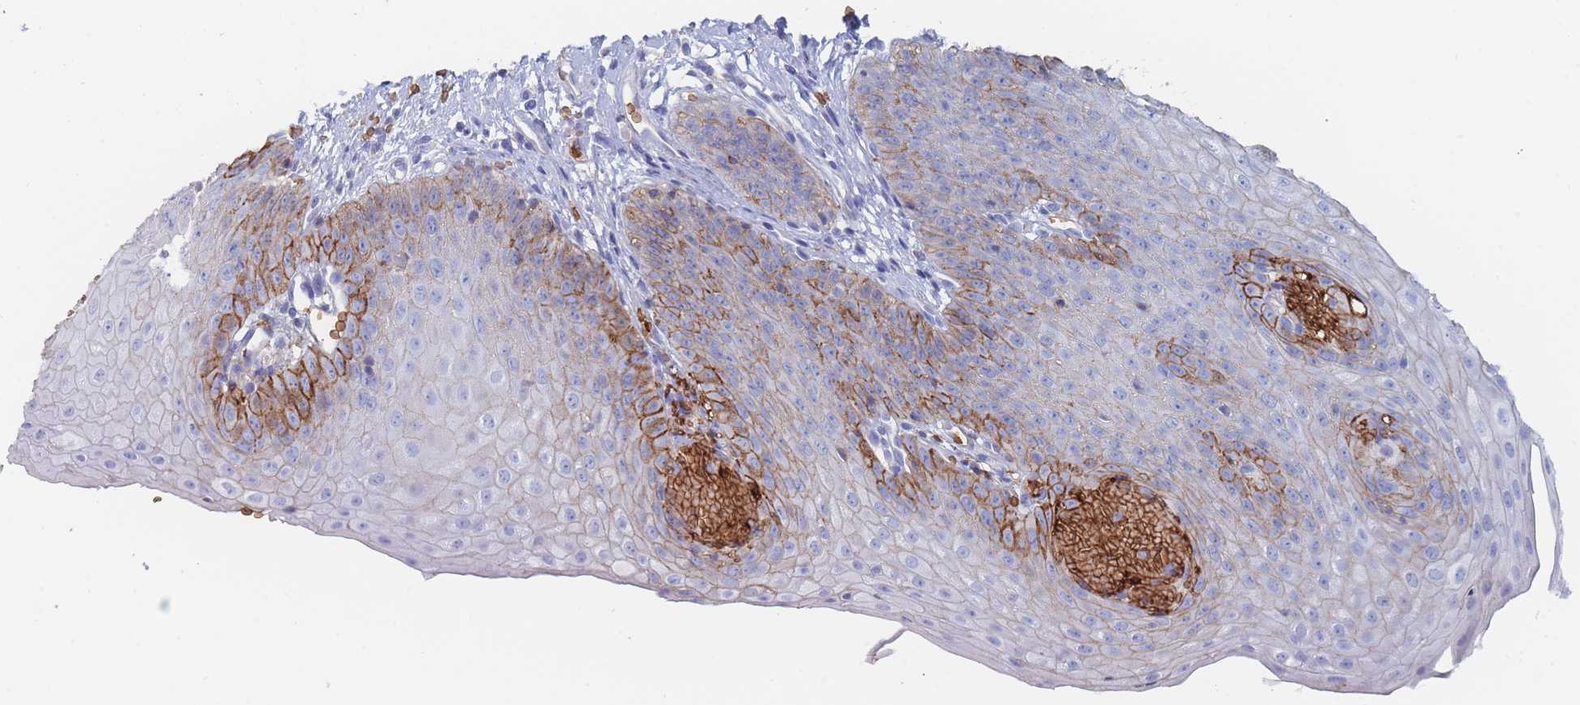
{"staining": {"intensity": "strong", "quantity": "<25%", "location": "cytoplasmic/membranous"}, "tissue": "esophagus", "cell_type": "Squamous epithelial cells", "image_type": "normal", "snomed": [{"axis": "morphology", "description": "Normal tissue, NOS"}, {"axis": "topography", "description": "Esophagus"}], "caption": "Protein expression analysis of normal human esophagus reveals strong cytoplasmic/membranous staining in approximately <25% of squamous epithelial cells. The staining was performed using DAB (3,3'-diaminobenzidine) to visualize the protein expression in brown, while the nuclei were stained in blue with hematoxylin (Magnification: 20x).", "gene": "SLC2A1", "patient": {"sex": "male", "age": 71}}